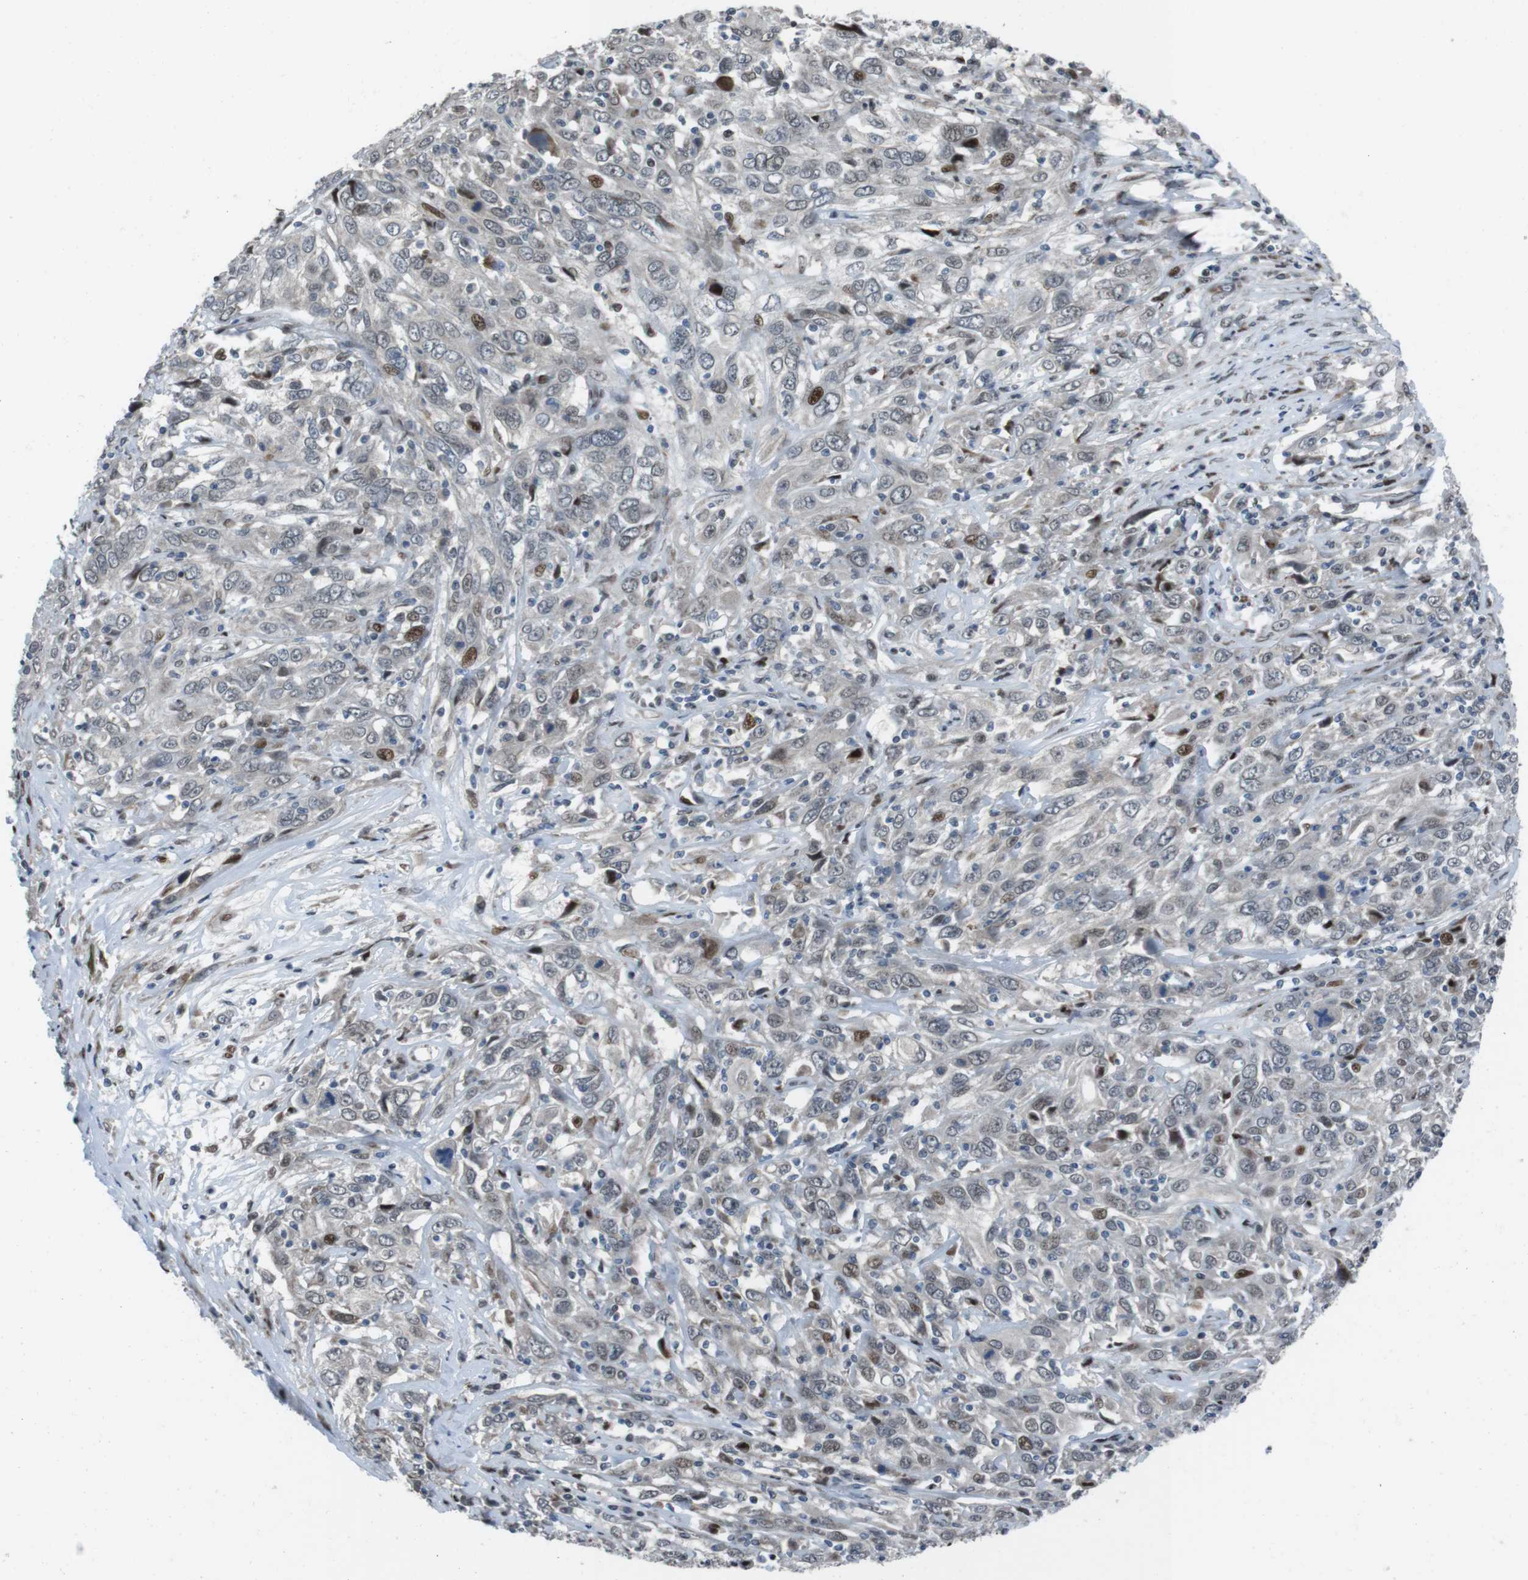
{"staining": {"intensity": "moderate", "quantity": "<25%", "location": "nuclear"}, "tissue": "cervical cancer", "cell_type": "Tumor cells", "image_type": "cancer", "snomed": [{"axis": "morphology", "description": "Squamous cell carcinoma, NOS"}, {"axis": "topography", "description": "Cervix"}], "caption": "Human cervical cancer stained for a protein (brown) displays moderate nuclear positive expression in approximately <25% of tumor cells.", "gene": "PBRM1", "patient": {"sex": "female", "age": 46}}